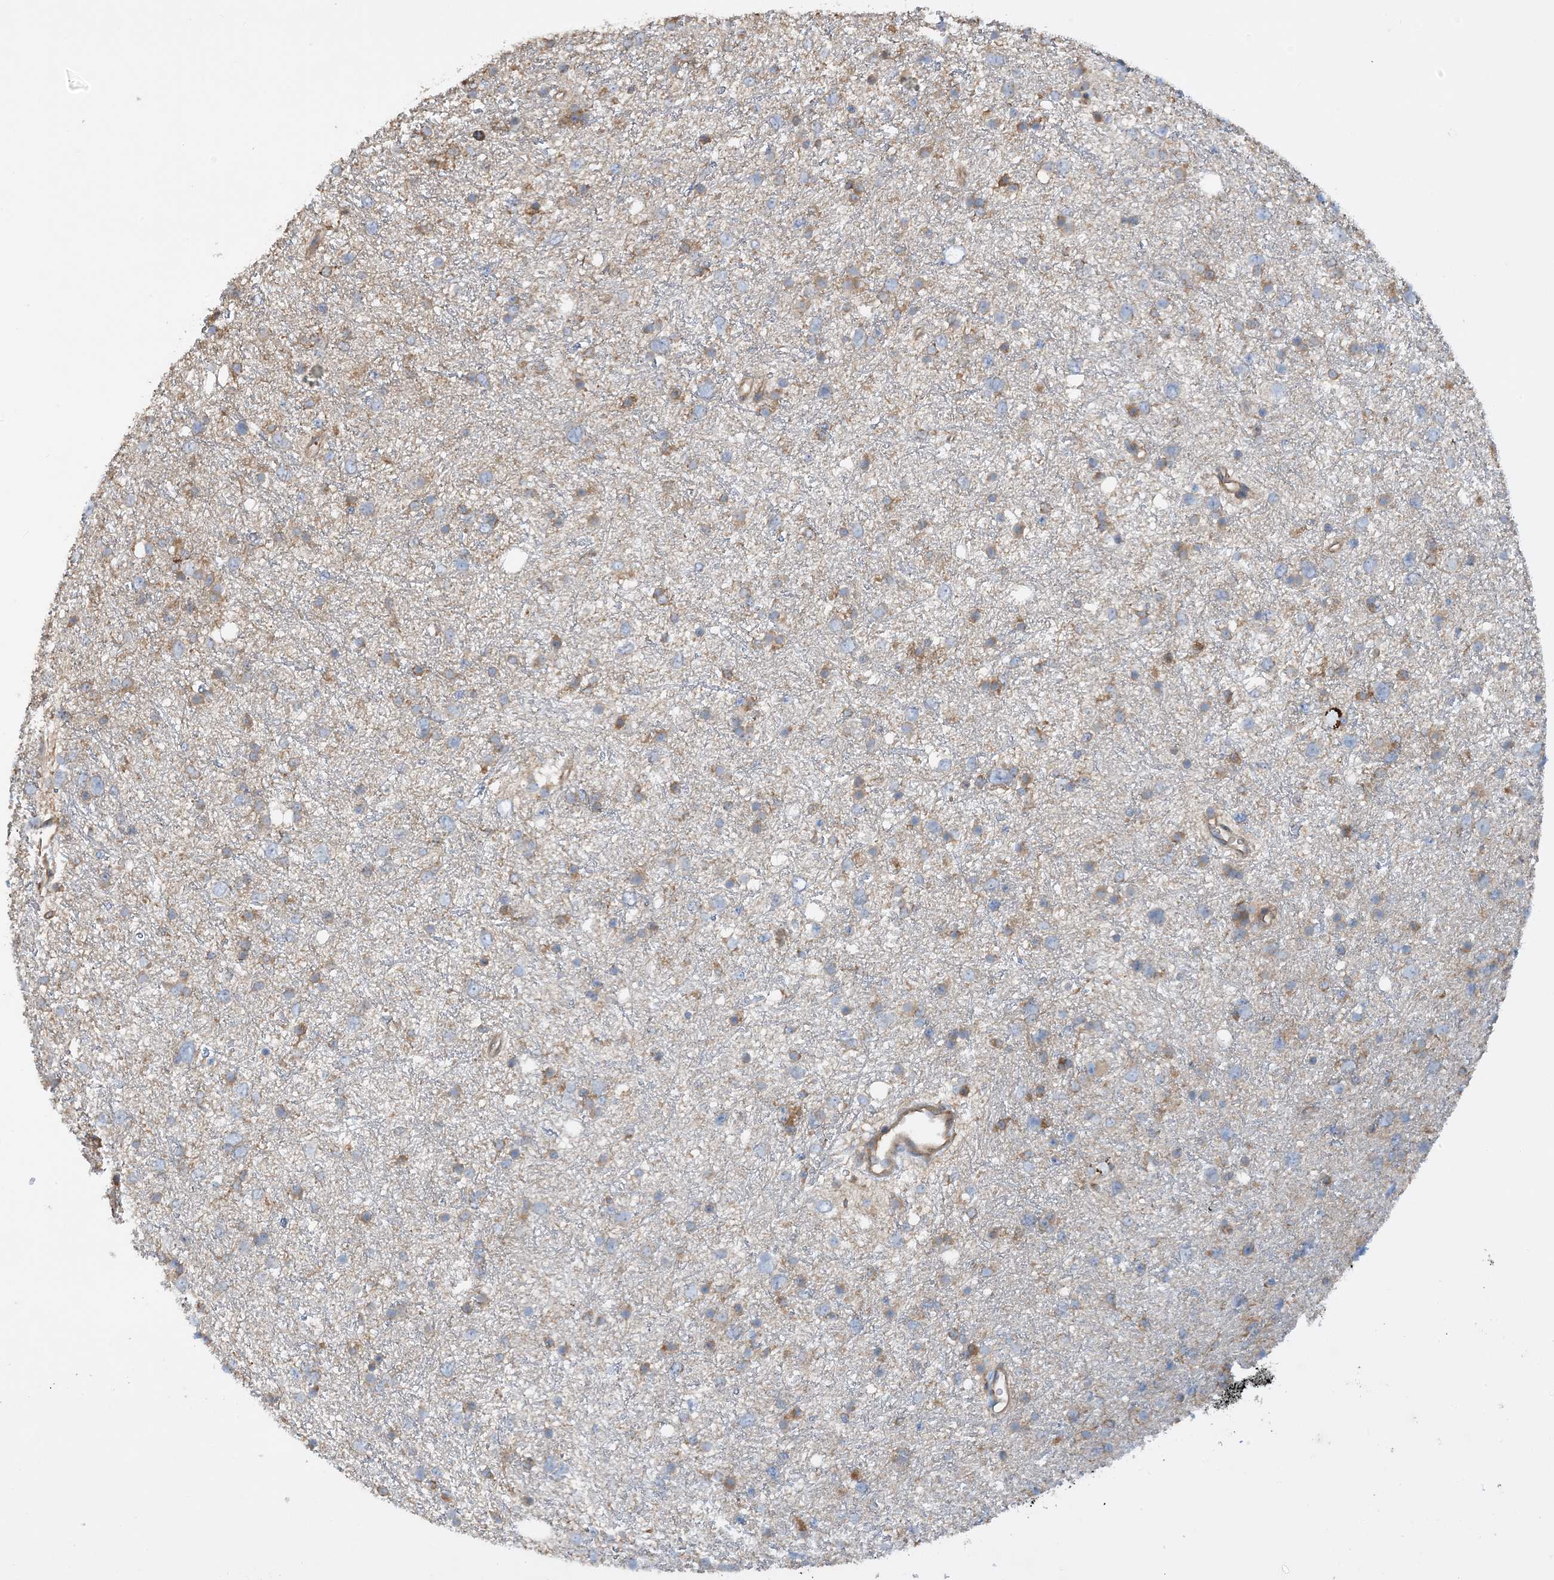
{"staining": {"intensity": "moderate", "quantity": "<25%", "location": "cytoplasmic/membranous"}, "tissue": "glioma", "cell_type": "Tumor cells", "image_type": "cancer", "snomed": [{"axis": "morphology", "description": "Glioma, malignant, Low grade"}, {"axis": "topography", "description": "Cerebral cortex"}], "caption": "The micrograph demonstrates staining of glioma, revealing moderate cytoplasmic/membranous protein positivity (brown color) within tumor cells.", "gene": "SFMBT2", "patient": {"sex": "female", "age": 39}}